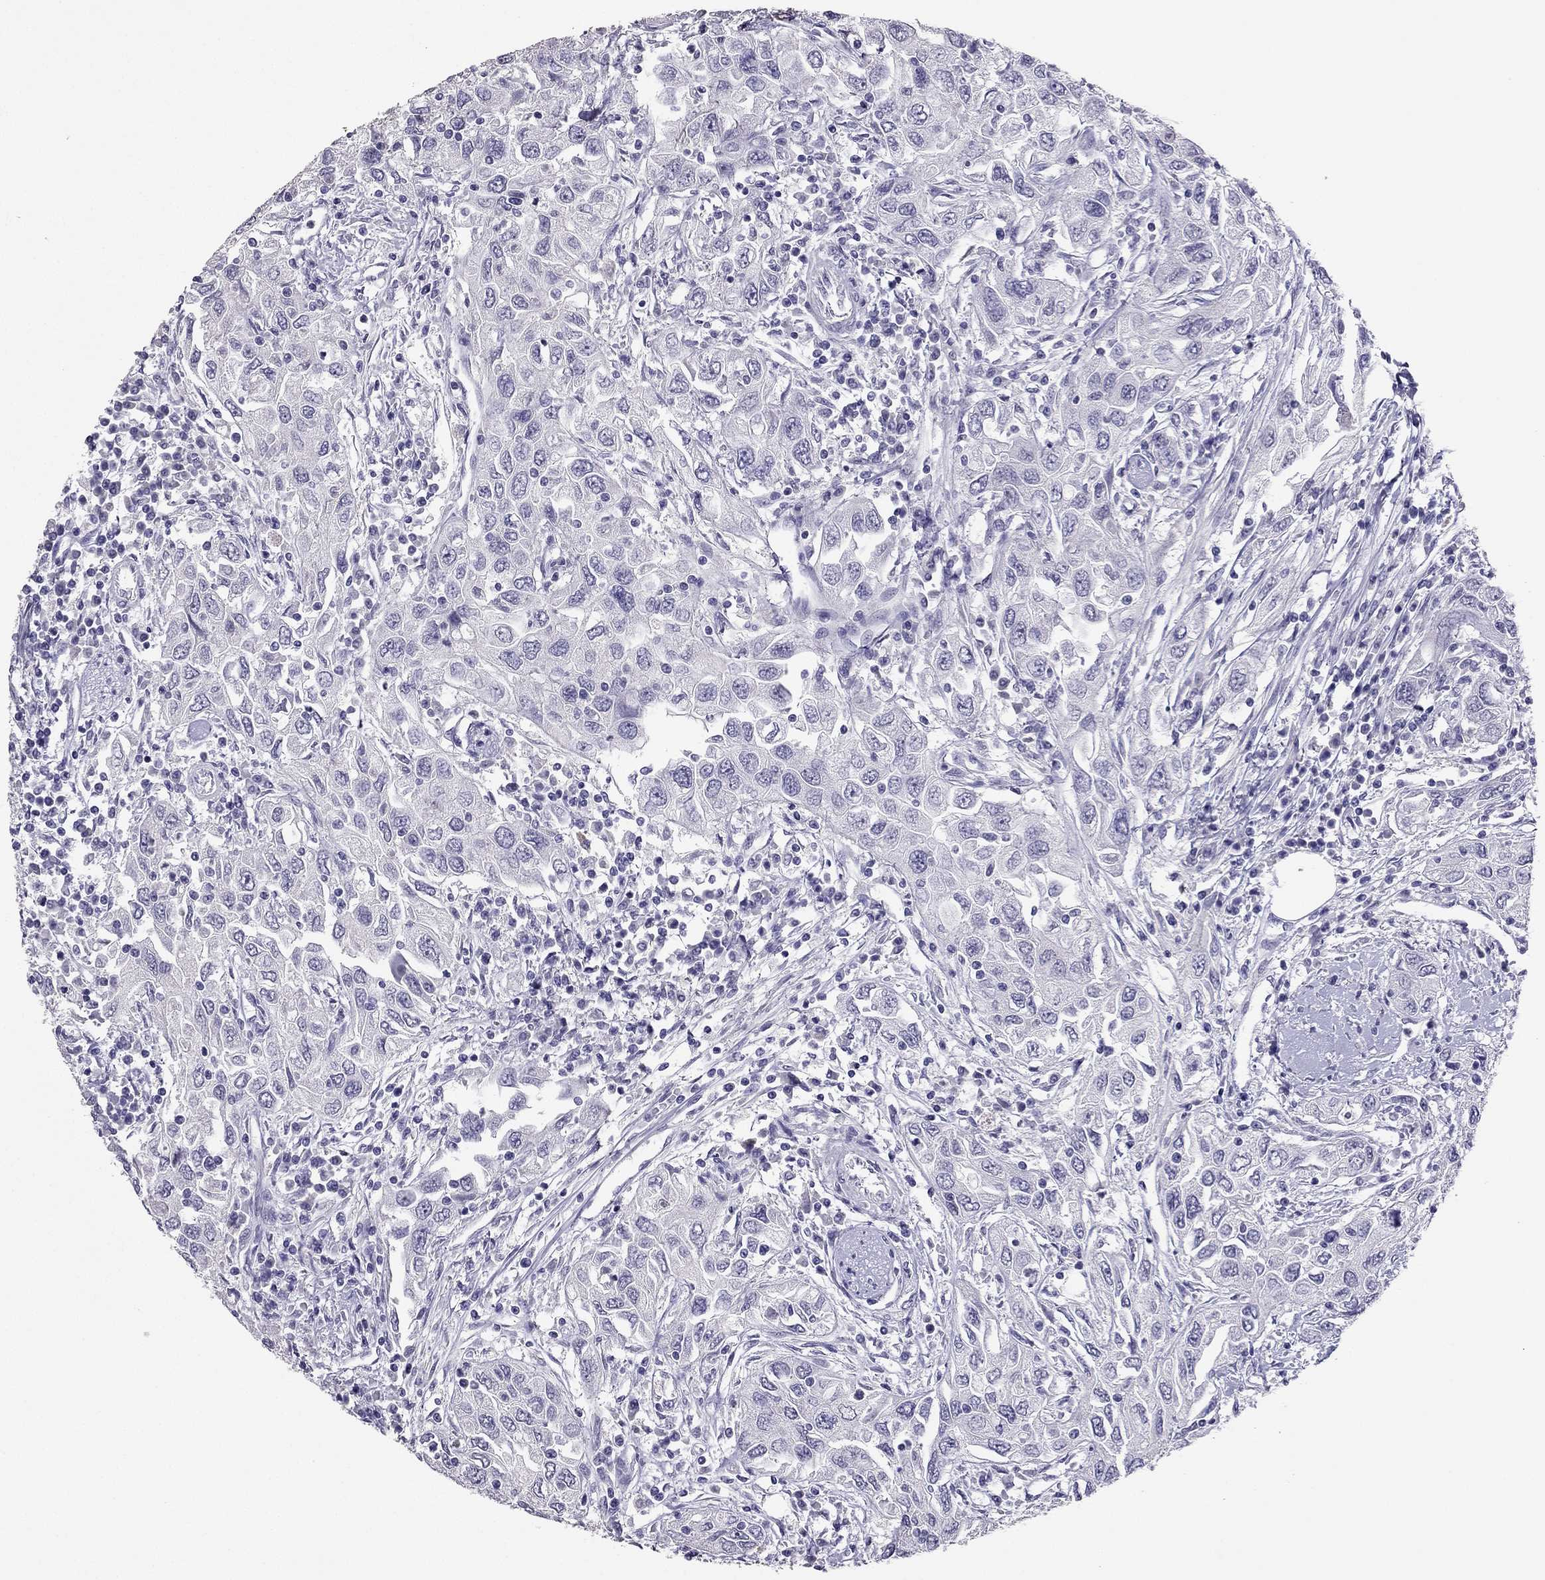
{"staining": {"intensity": "negative", "quantity": "none", "location": "none"}, "tissue": "urothelial cancer", "cell_type": "Tumor cells", "image_type": "cancer", "snomed": [{"axis": "morphology", "description": "Urothelial carcinoma, High grade"}, {"axis": "topography", "description": "Urinary bladder"}], "caption": "Tumor cells are negative for protein expression in human high-grade urothelial carcinoma.", "gene": "RHO", "patient": {"sex": "male", "age": 76}}